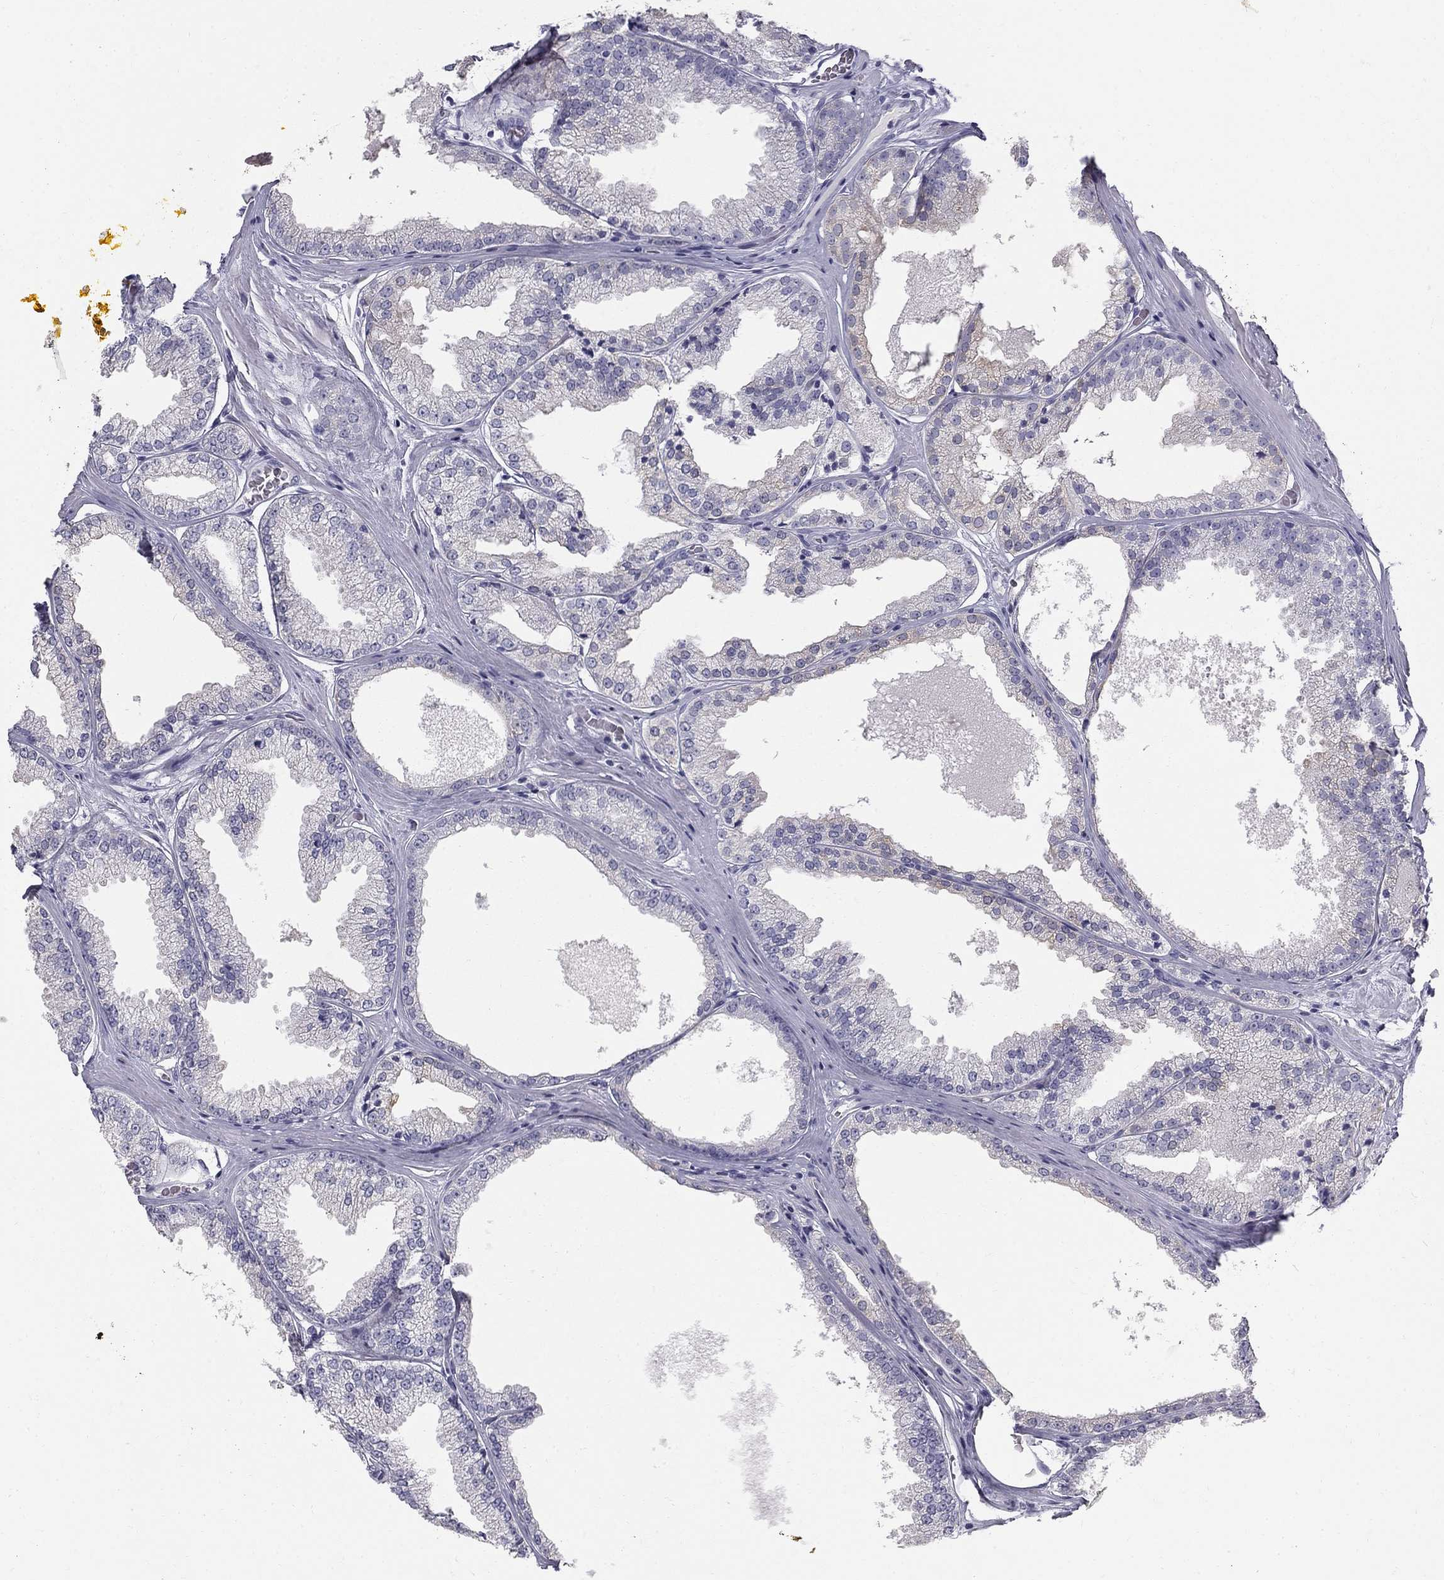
{"staining": {"intensity": "weak", "quantity": "<25%", "location": "cytoplasmic/membranous"}, "tissue": "prostate cancer", "cell_type": "Tumor cells", "image_type": "cancer", "snomed": [{"axis": "morphology", "description": "Adenocarcinoma, Low grade"}, {"axis": "topography", "description": "Prostate"}], "caption": "Immunohistochemistry histopathology image of neoplastic tissue: human prostate cancer stained with DAB (3,3'-diaminobenzidine) reveals no significant protein positivity in tumor cells.", "gene": "SULT2B1", "patient": {"sex": "male", "age": 68}}